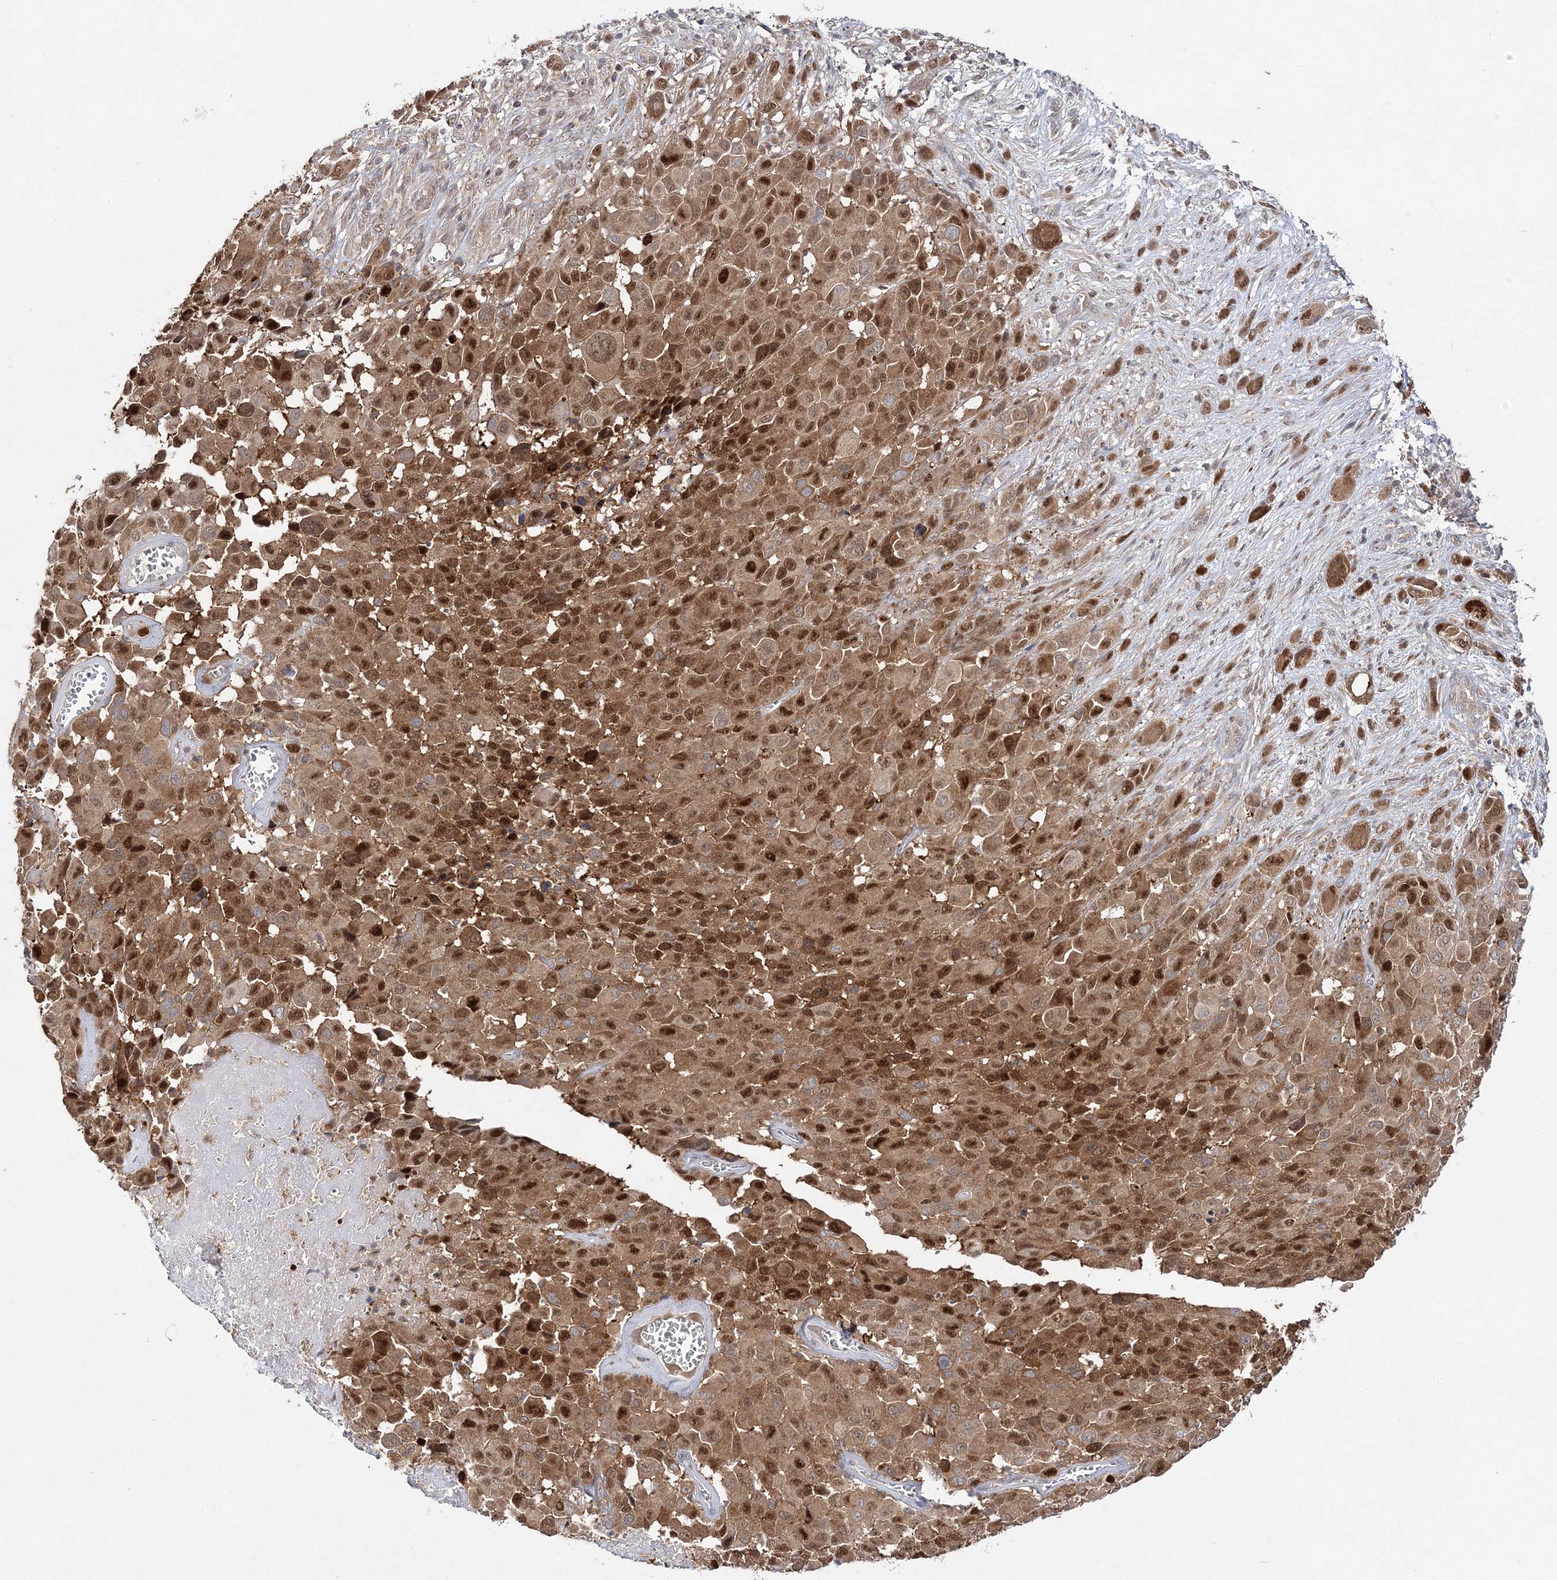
{"staining": {"intensity": "moderate", "quantity": ">75%", "location": "cytoplasmic/membranous,nuclear"}, "tissue": "melanoma", "cell_type": "Tumor cells", "image_type": "cancer", "snomed": [{"axis": "morphology", "description": "Malignant melanoma, NOS"}, {"axis": "topography", "description": "Skin of trunk"}], "caption": "Immunohistochemistry (IHC) histopathology image of malignant melanoma stained for a protein (brown), which shows medium levels of moderate cytoplasmic/membranous and nuclear expression in approximately >75% of tumor cells.", "gene": "NIF3L1", "patient": {"sex": "male", "age": 71}}